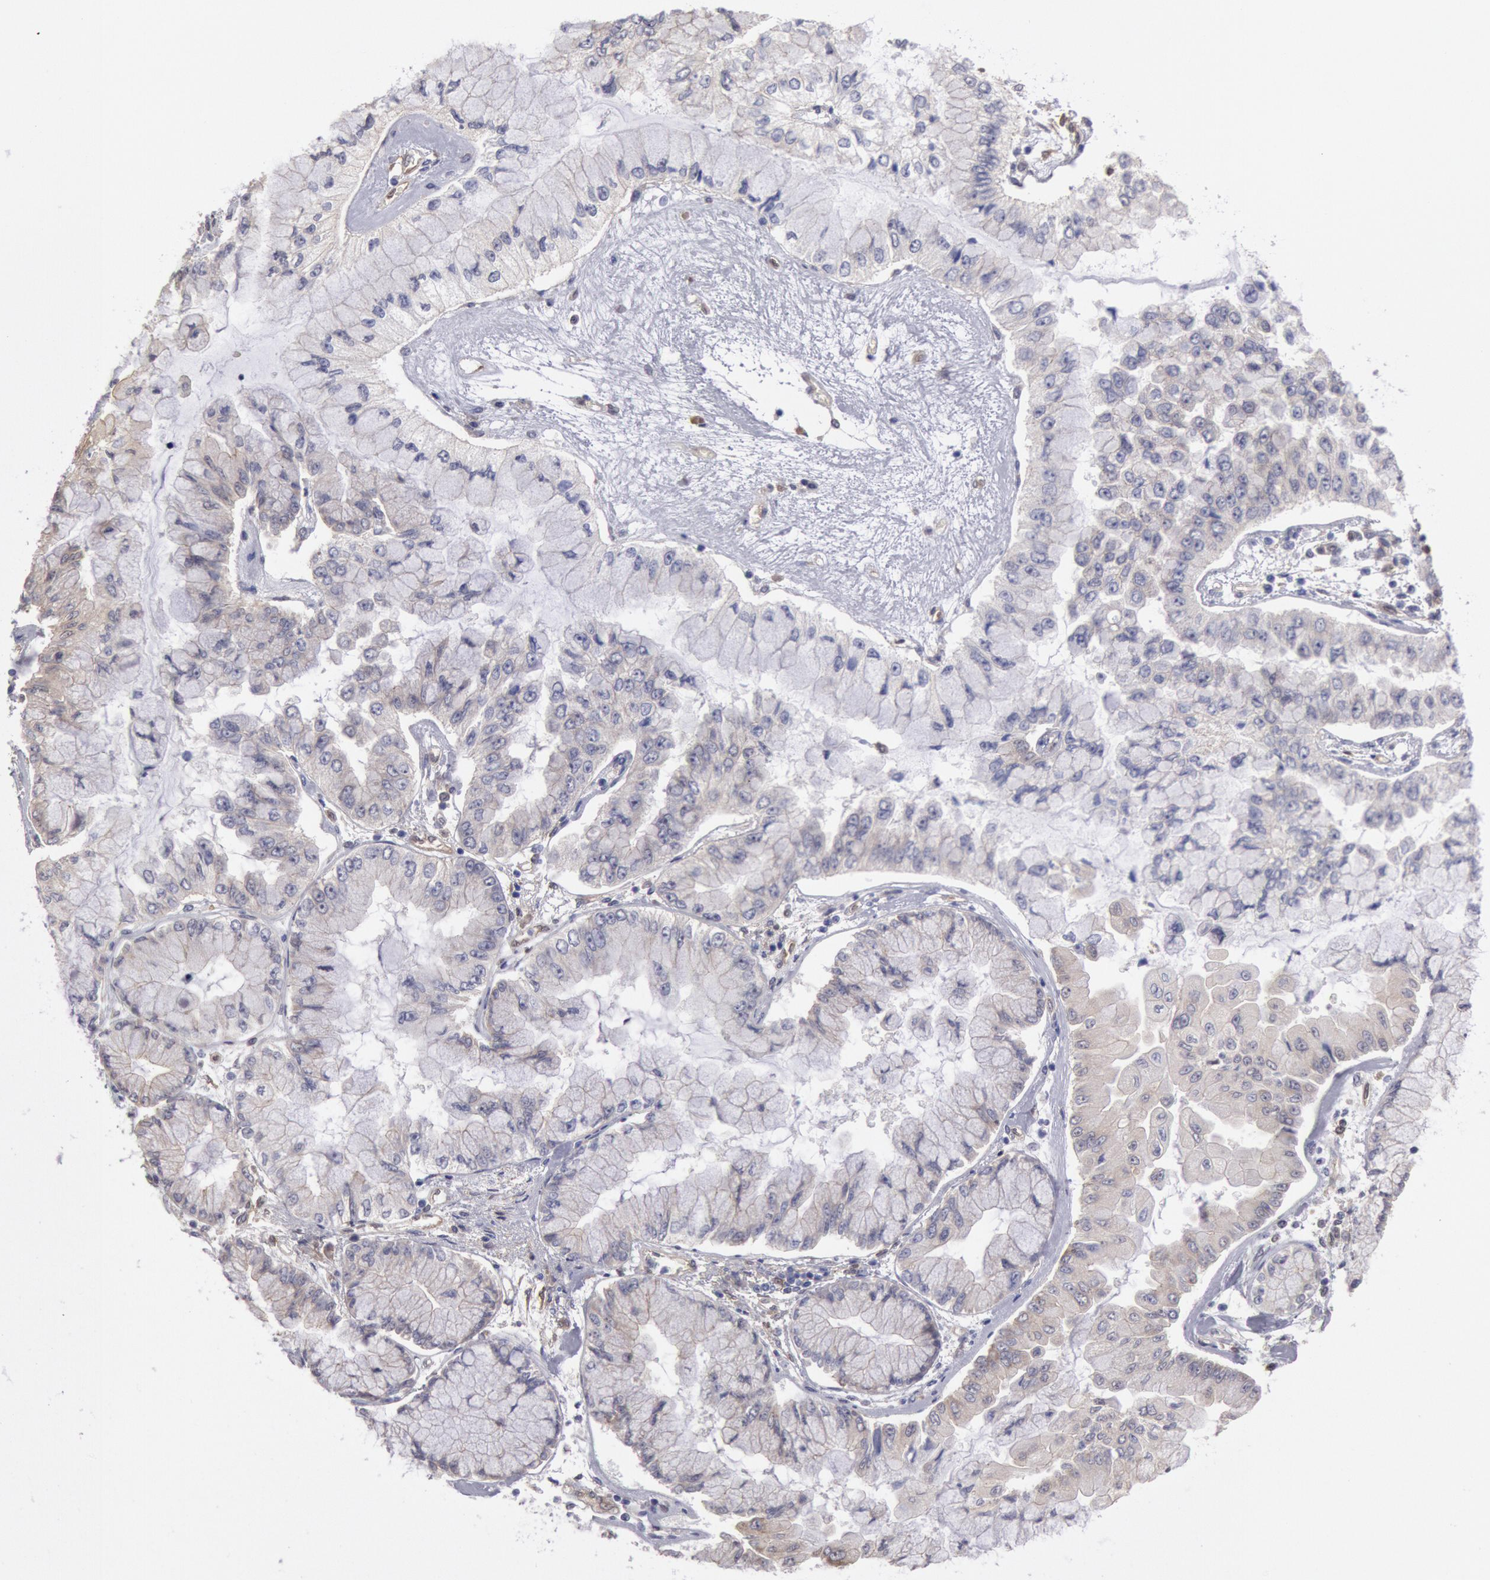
{"staining": {"intensity": "negative", "quantity": "none", "location": "none"}, "tissue": "liver cancer", "cell_type": "Tumor cells", "image_type": "cancer", "snomed": [{"axis": "morphology", "description": "Cholangiocarcinoma"}, {"axis": "topography", "description": "Liver"}], "caption": "Histopathology image shows no significant protein positivity in tumor cells of cholangiocarcinoma (liver).", "gene": "CCDC50", "patient": {"sex": "female", "age": 79}}